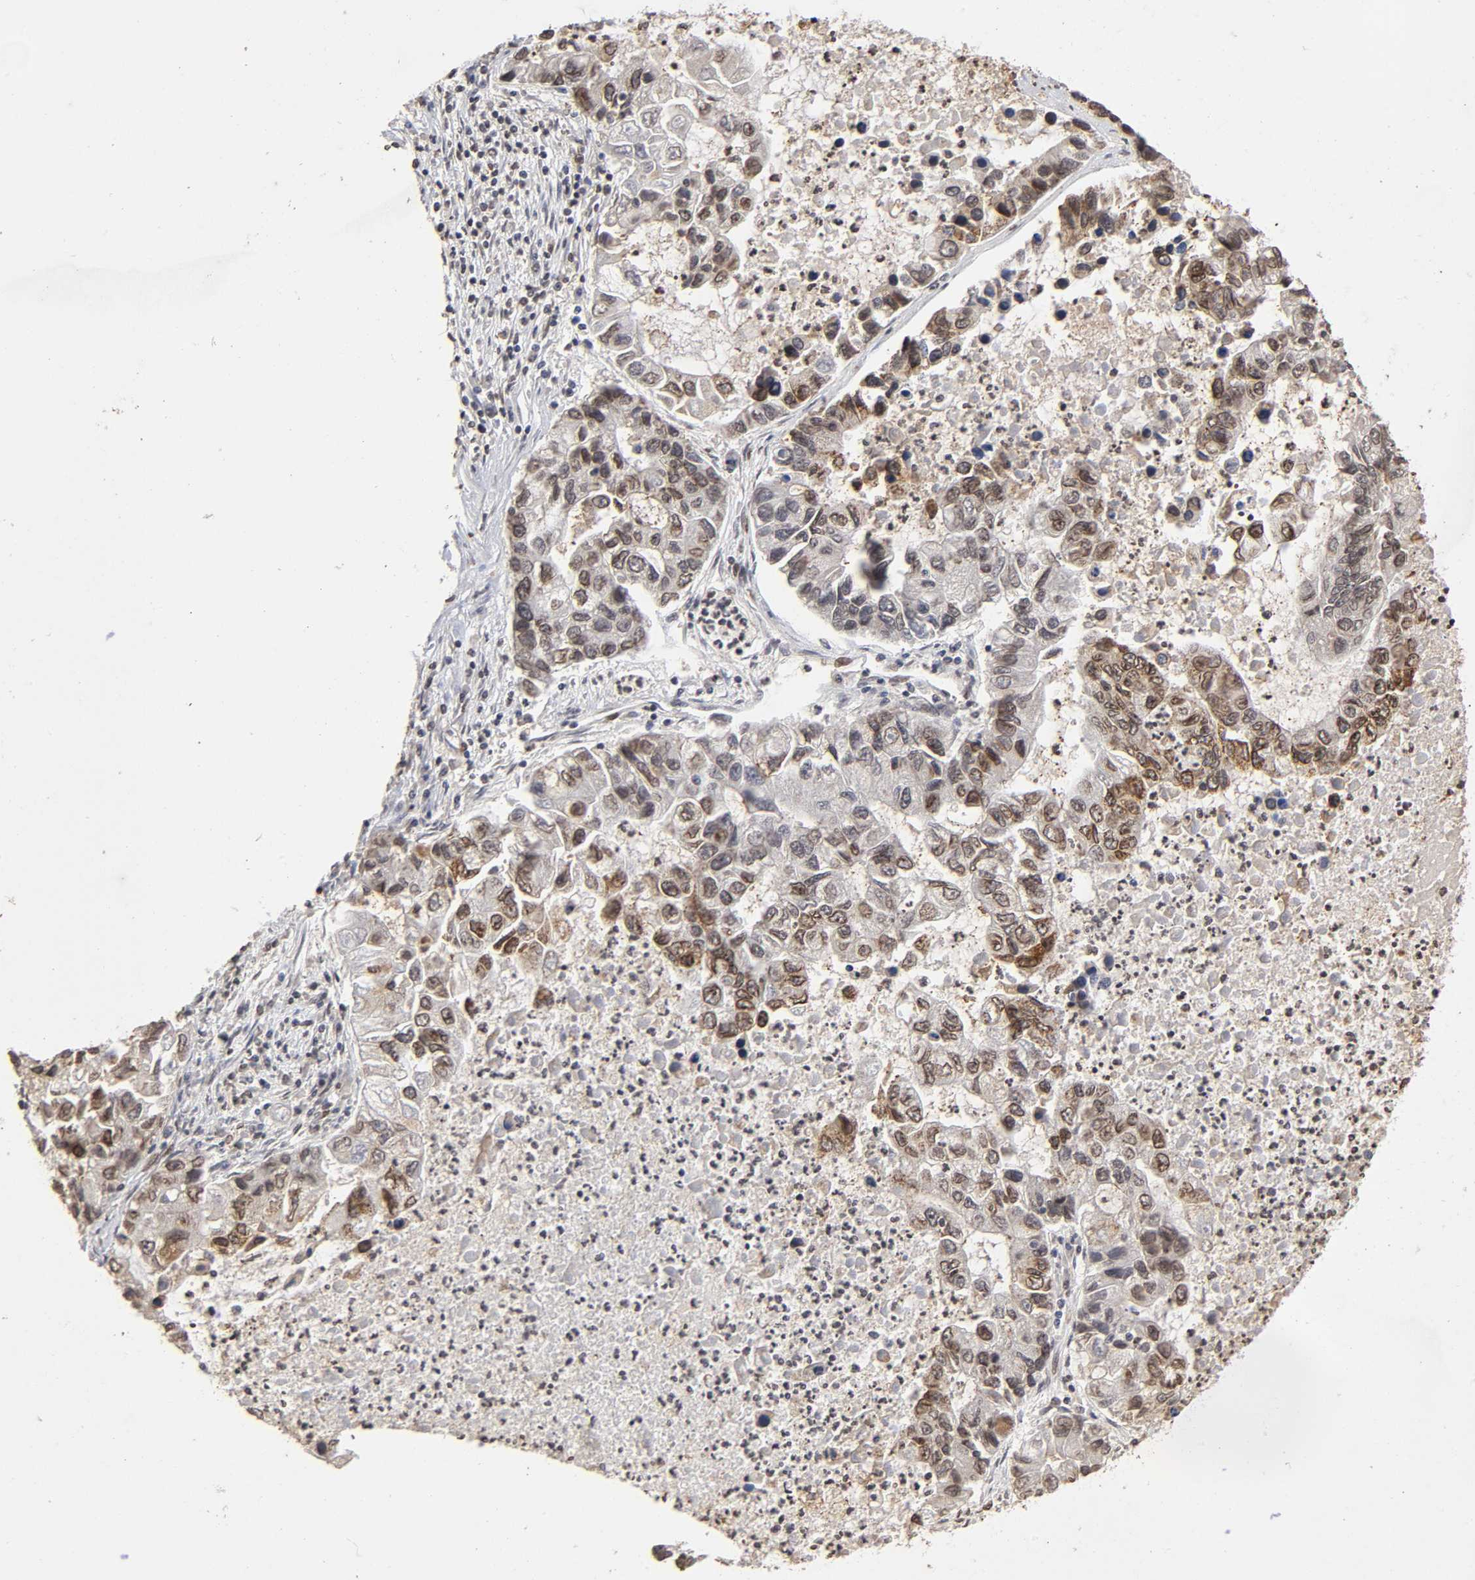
{"staining": {"intensity": "moderate", "quantity": ">75%", "location": "nuclear"}, "tissue": "lung cancer", "cell_type": "Tumor cells", "image_type": "cancer", "snomed": [{"axis": "morphology", "description": "Adenocarcinoma, NOS"}, {"axis": "topography", "description": "Lung"}], "caption": "IHC image of neoplastic tissue: human lung cancer (adenocarcinoma) stained using IHC reveals medium levels of moderate protein expression localized specifically in the nuclear of tumor cells, appearing as a nuclear brown color.", "gene": "MLLT6", "patient": {"sex": "female", "age": 51}}